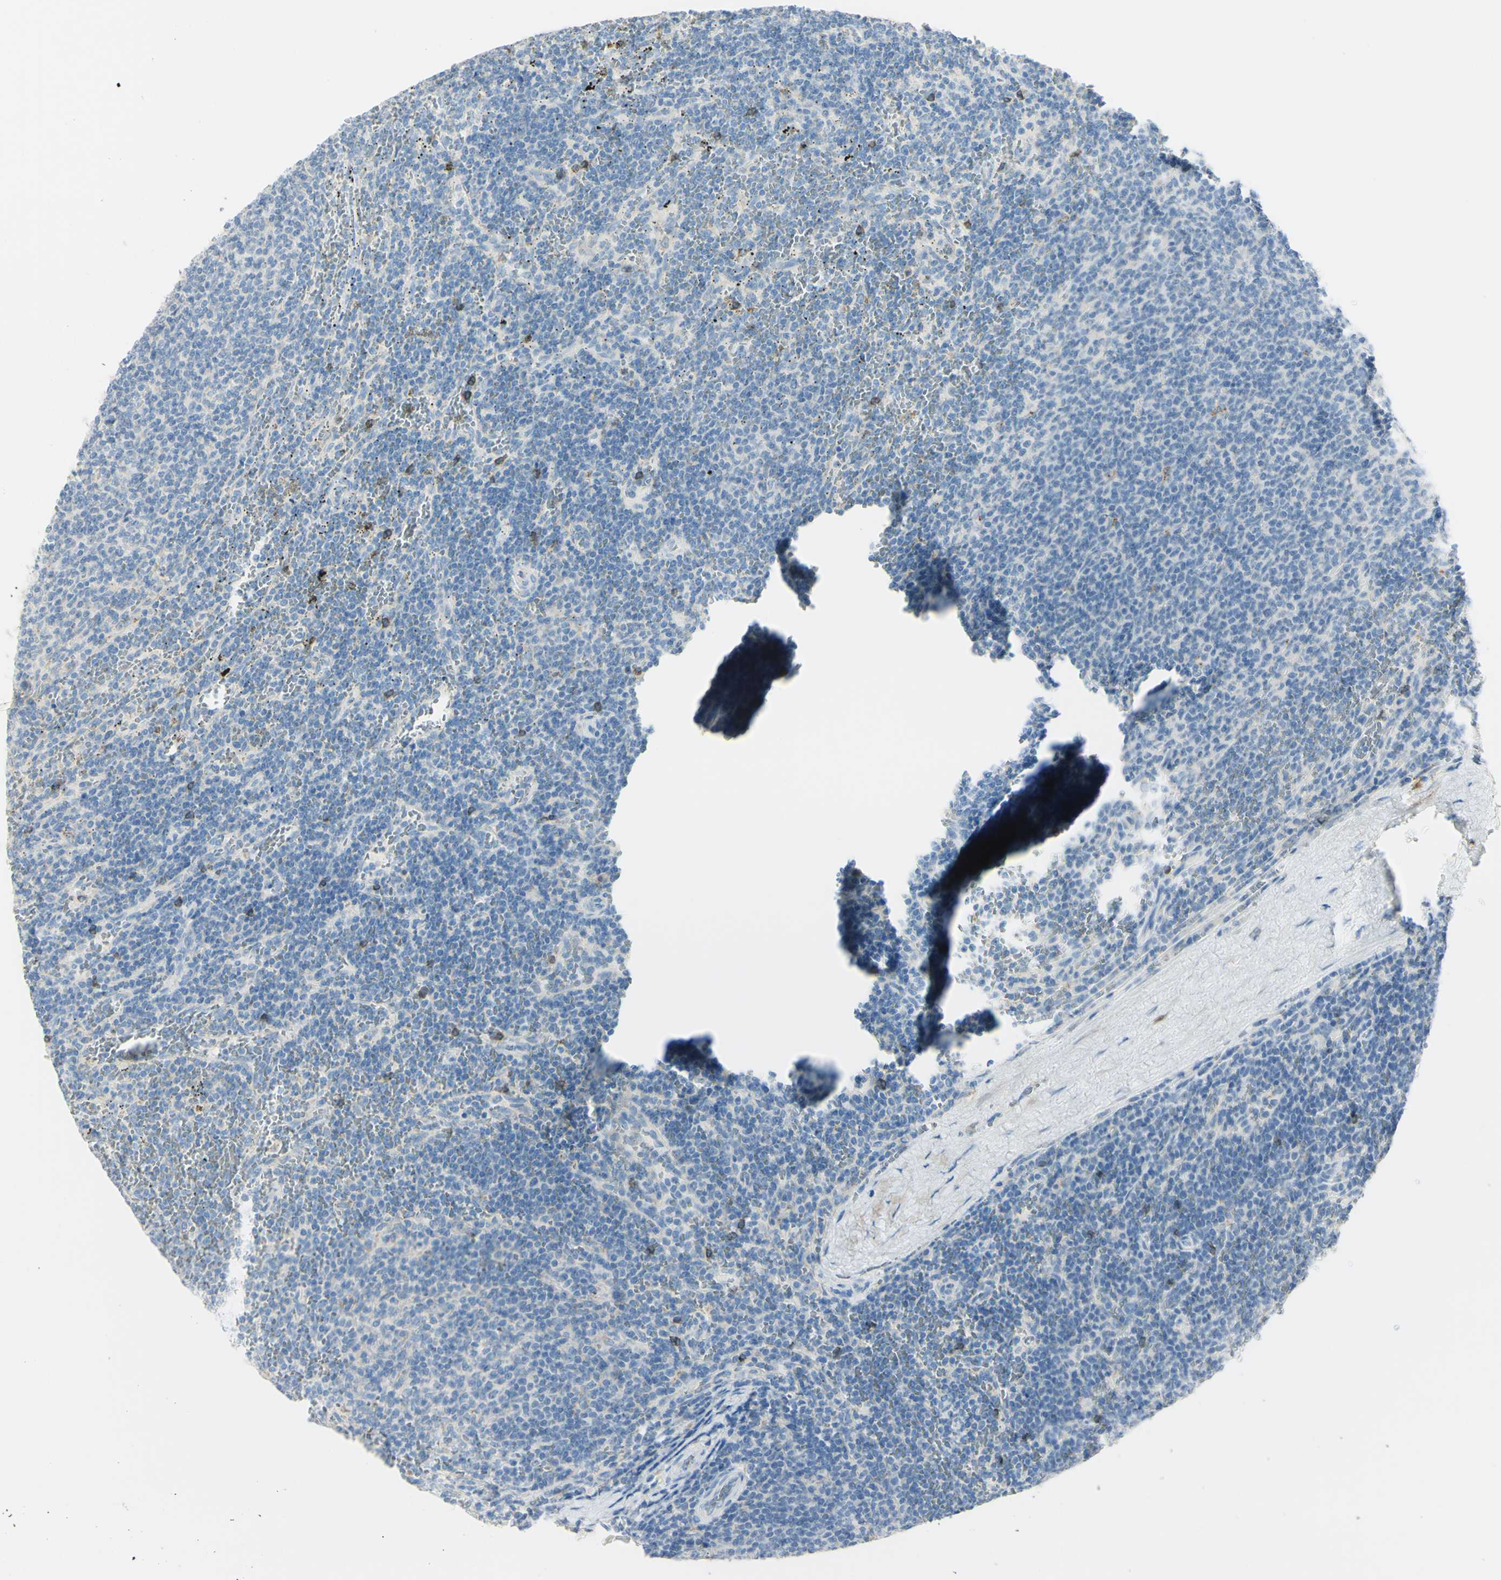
{"staining": {"intensity": "weak", "quantity": "<25%", "location": "cytoplasmic/membranous"}, "tissue": "lymphoma", "cell_type": "Tumor cells", "image_type": "cancer", "snomed": [{"axis": "morphology", "description": "Malignant lymphoma, non-Hodgkin's type, Low grade"}, {"axis": "topography", "description": "Spleen"}], "caption": "An IHC photomicrograph of lymphoma is shown. There is no staining in tumor cells of lymphoma.", "gene": "TSPAN1", "patient": {"sex": "female", "age": 50}}